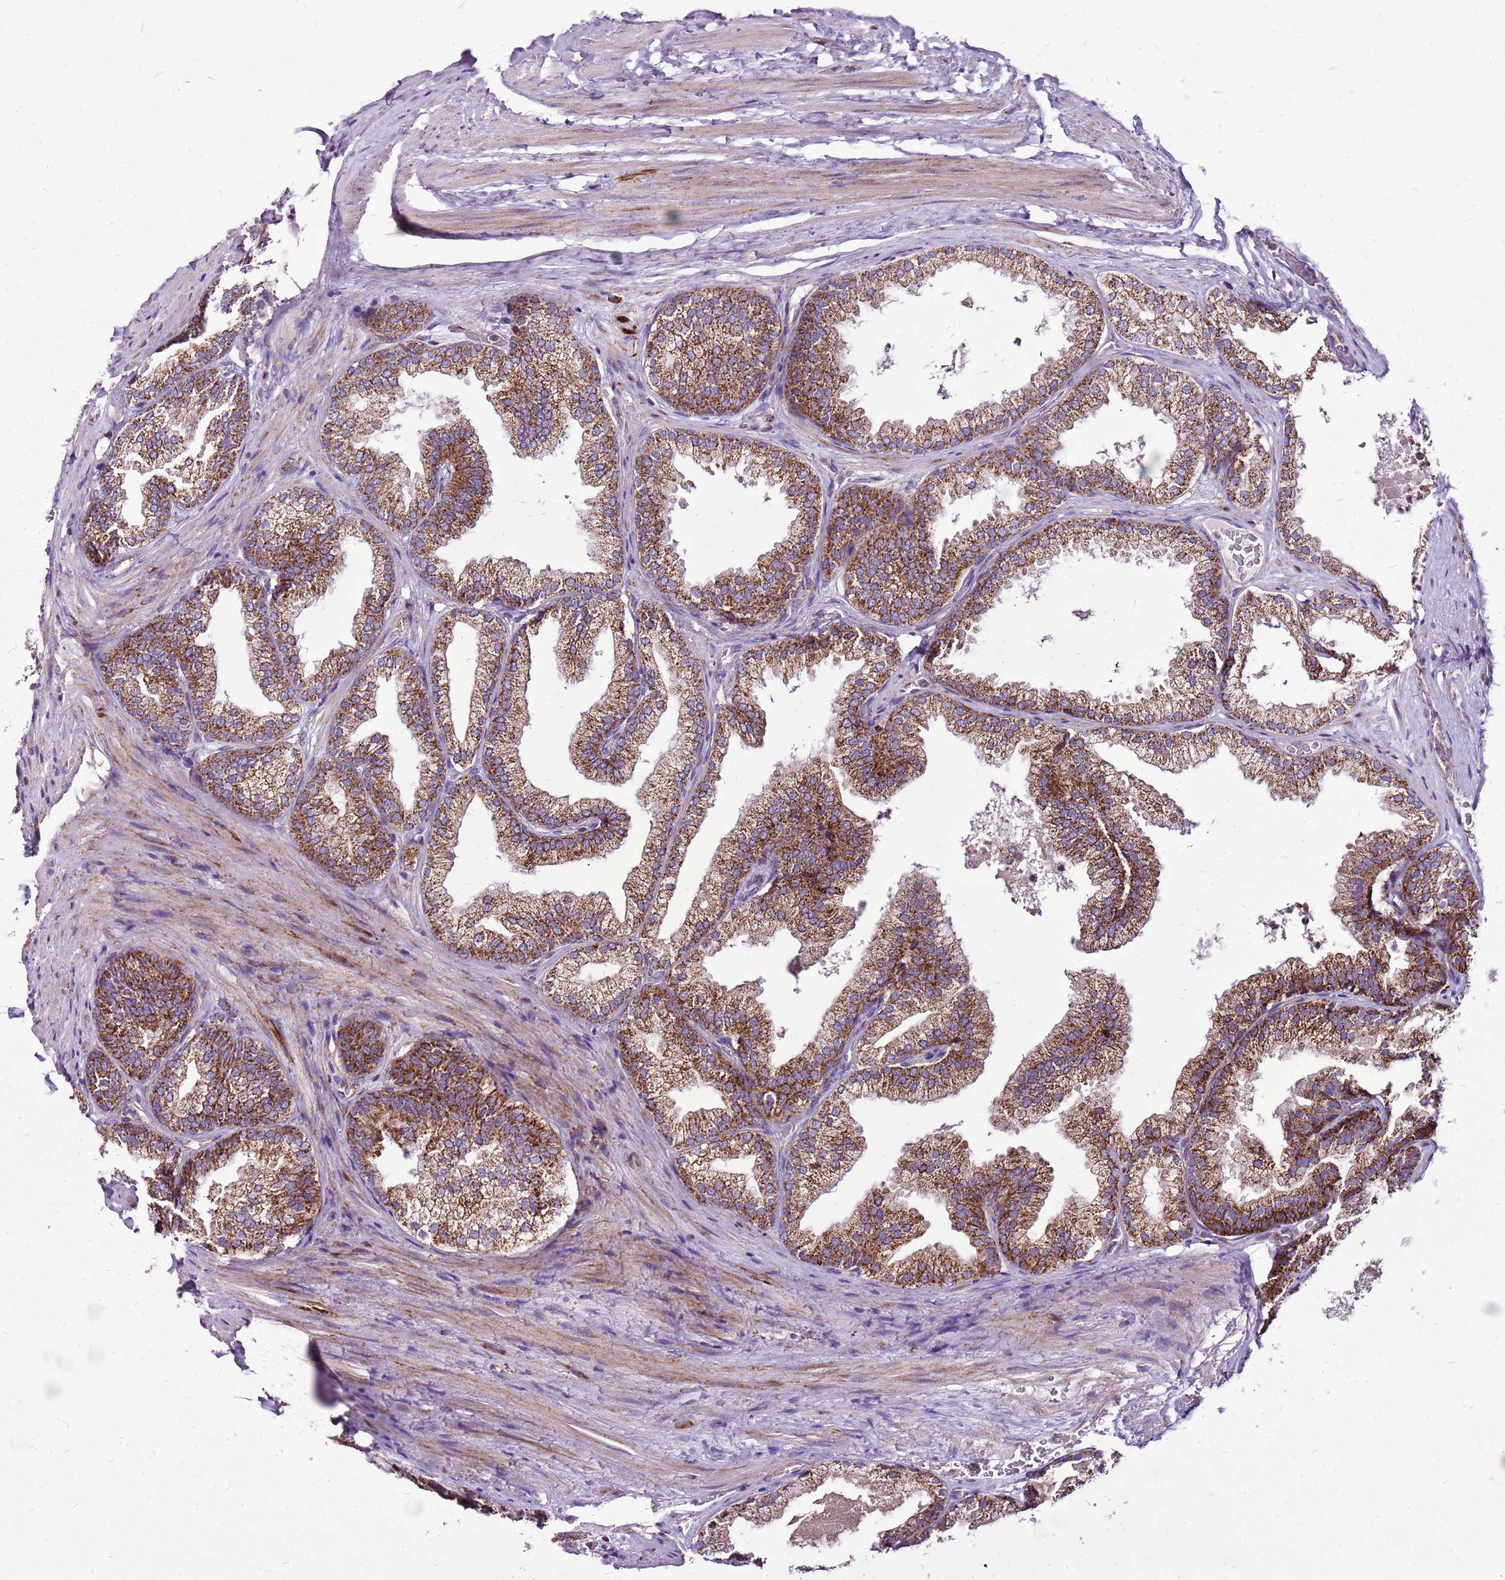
{"staining": {"intensity": "strong", "quantity": ">75%", "location": "cytoplasmic/membranous"}, "tissue": "prostate", "cell_type": "Glandular cells", "image_type": "normal", "snomed": [{"axis": "morphology", "description": "Normal tissue, NOS"}, {"axis": "topography", "description": "Prostate"}], "caption": "DAB immunohistochemical staining of benign prostate demonstrates strong cytoplasmic/membranous protein positivity in approximately >75% of glandular cells.", "gene": "GCDH", "patient": {"sex": "male", "age": 76}}